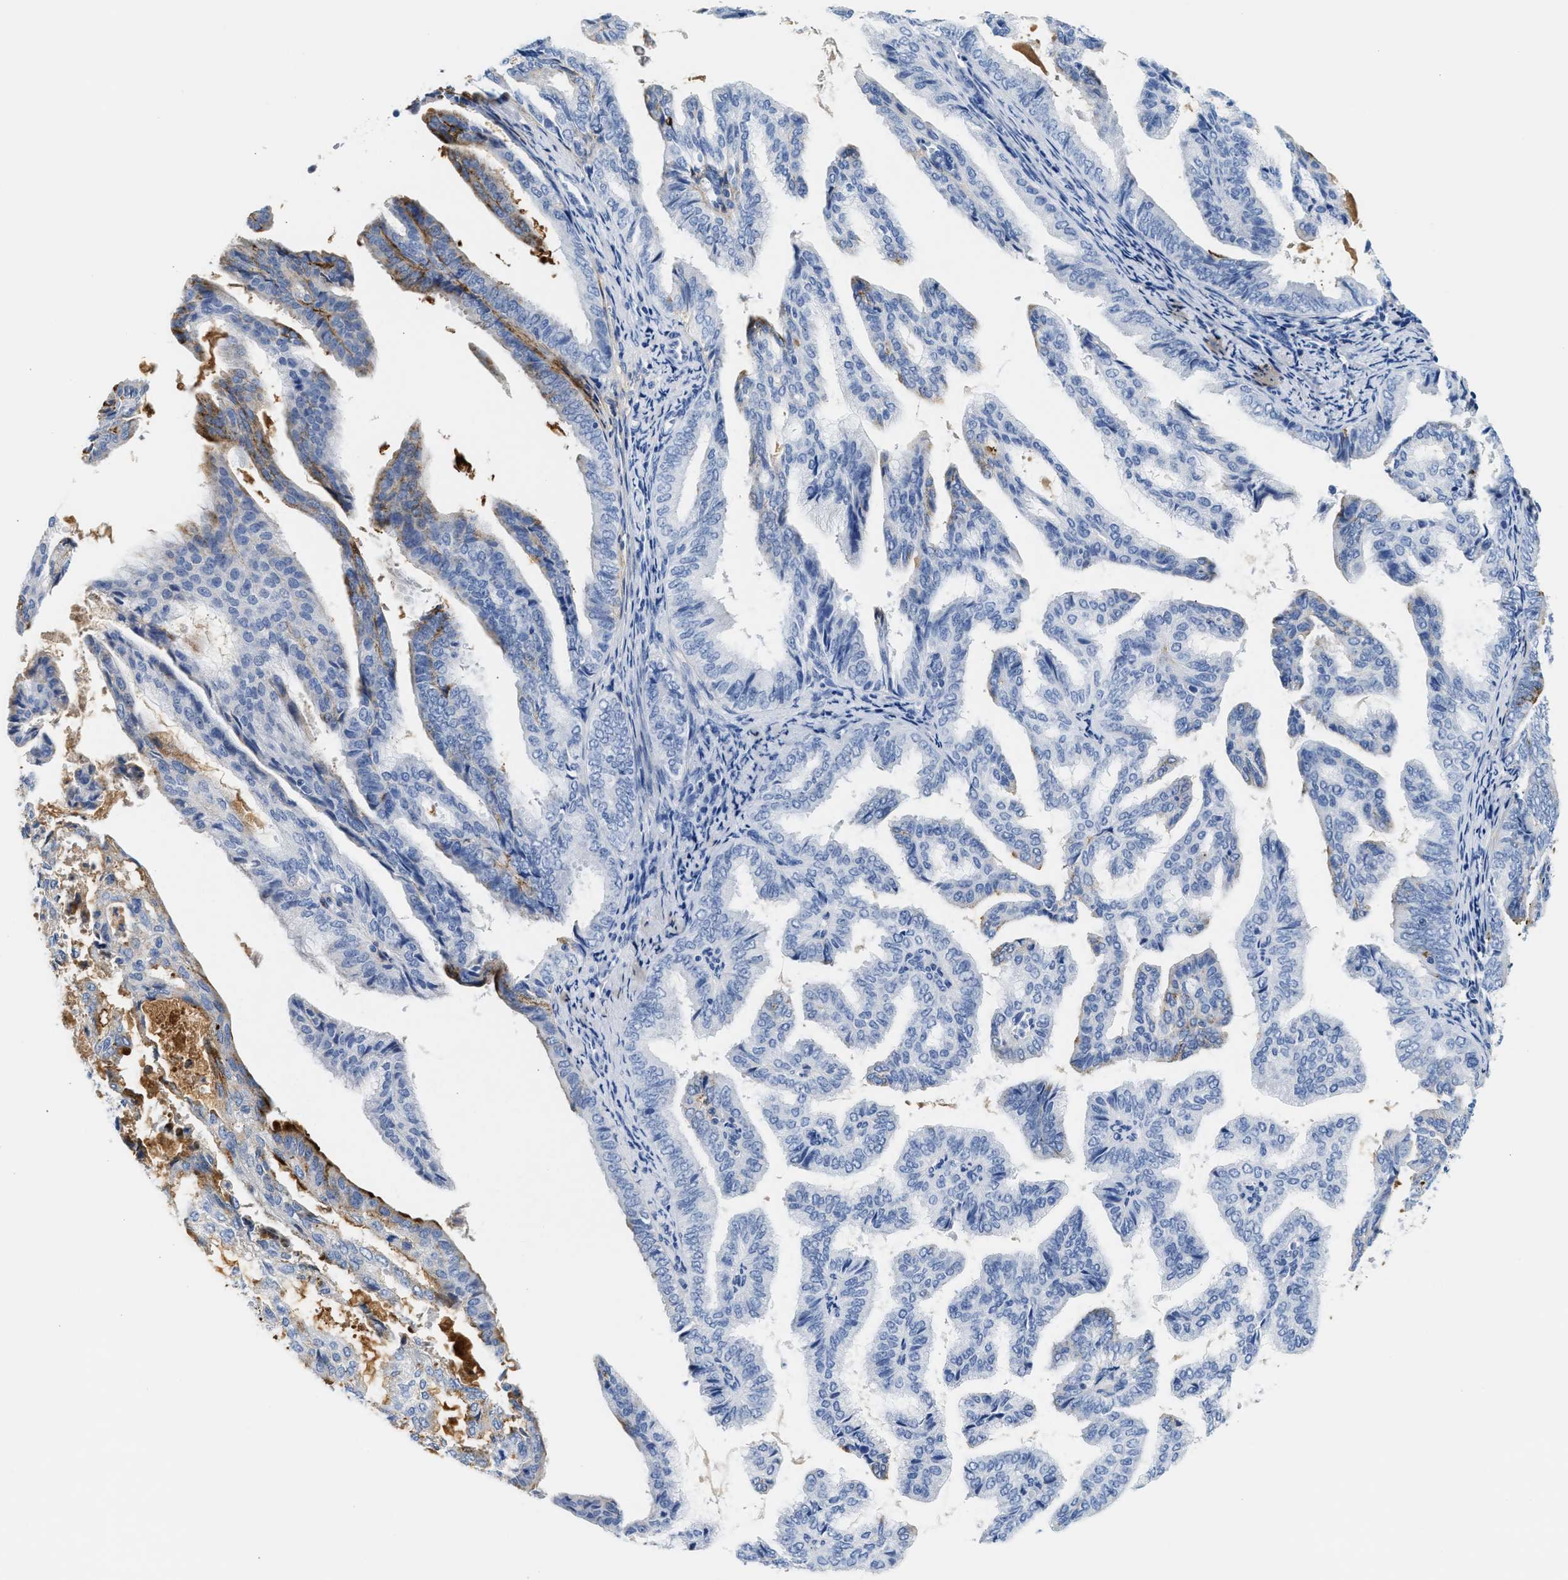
{"staining": {"intensity": "negative", "quantity": "none", "location": "none"}, "tissue": "endometrial cancer", "cell_type": "Tumor cells", "image_type": "cancer", "snomed": [{"axis": "morphology", "description": "Adenocarcinoma, NOS"}, {"axis": "topography", "description": "Endometrium"}], "caption": "Immunohistochemical staining of endometrial adenocarcinoma exhibits no significant positivity in tumor cells.", "gene": "TNR", "patient": {"sex": "female", "age": 58}}